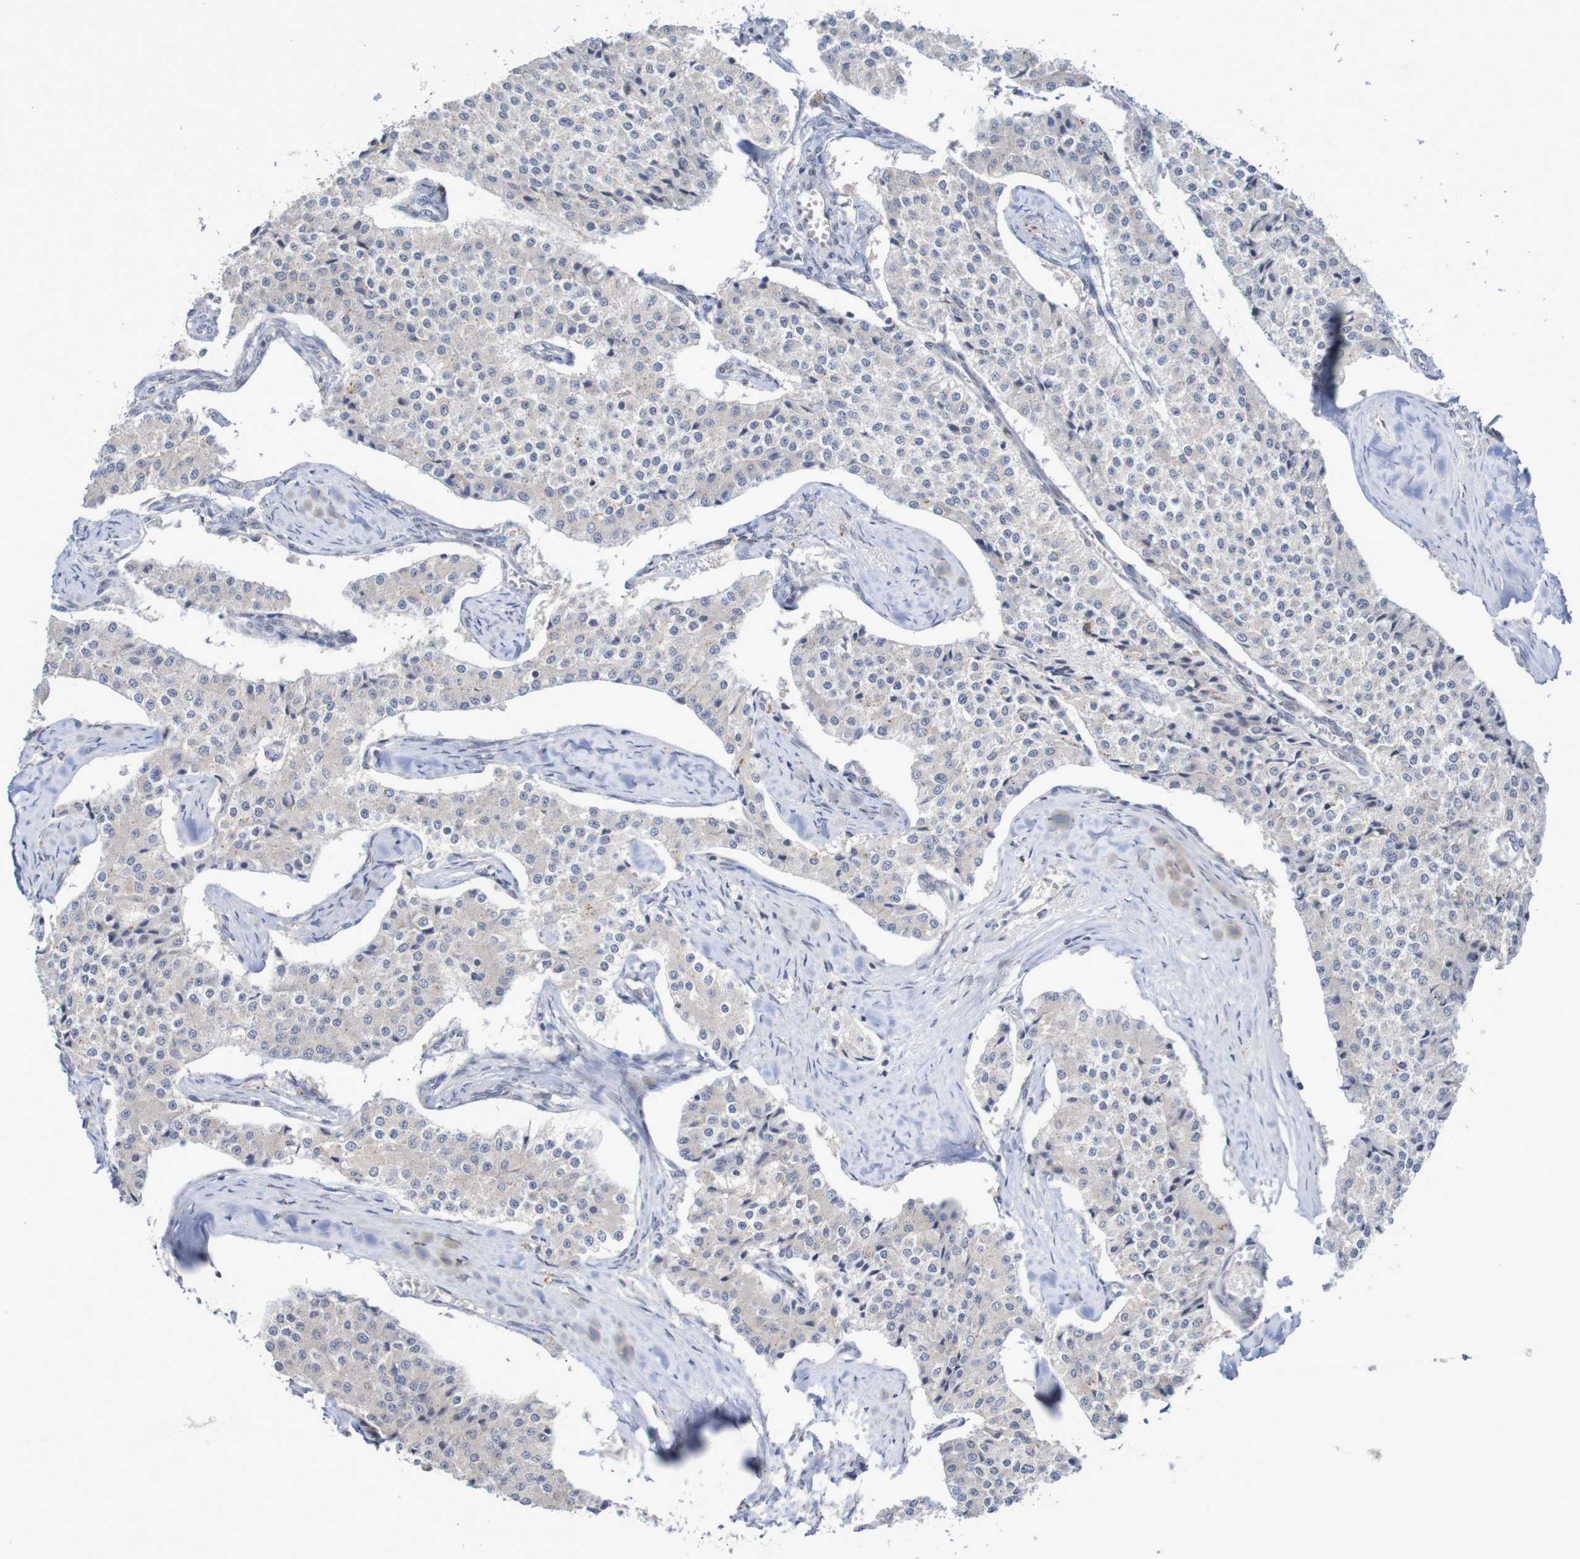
{"staining": {"intensity": "negative", "quantity": "none", "location": "none"}, "tissue": "carcinoid", "cell_type": "Tumor cells", "image_type": "cancer", "snomed": [{"axis": "morphology", "description": "Carcinoid, malignant, NOS"}, {"axis": "topography", "description": "Colon"}], "caption": "Immunohistochemistry (IHC) image of neoplastic tissue: carcinoid stained with DAB (3,3'-diaminobenzidine) demonstrates no significant protein expression in tumor cells.", "gene": "FBP2", "patient": {"sex": "female", "age": 52}}